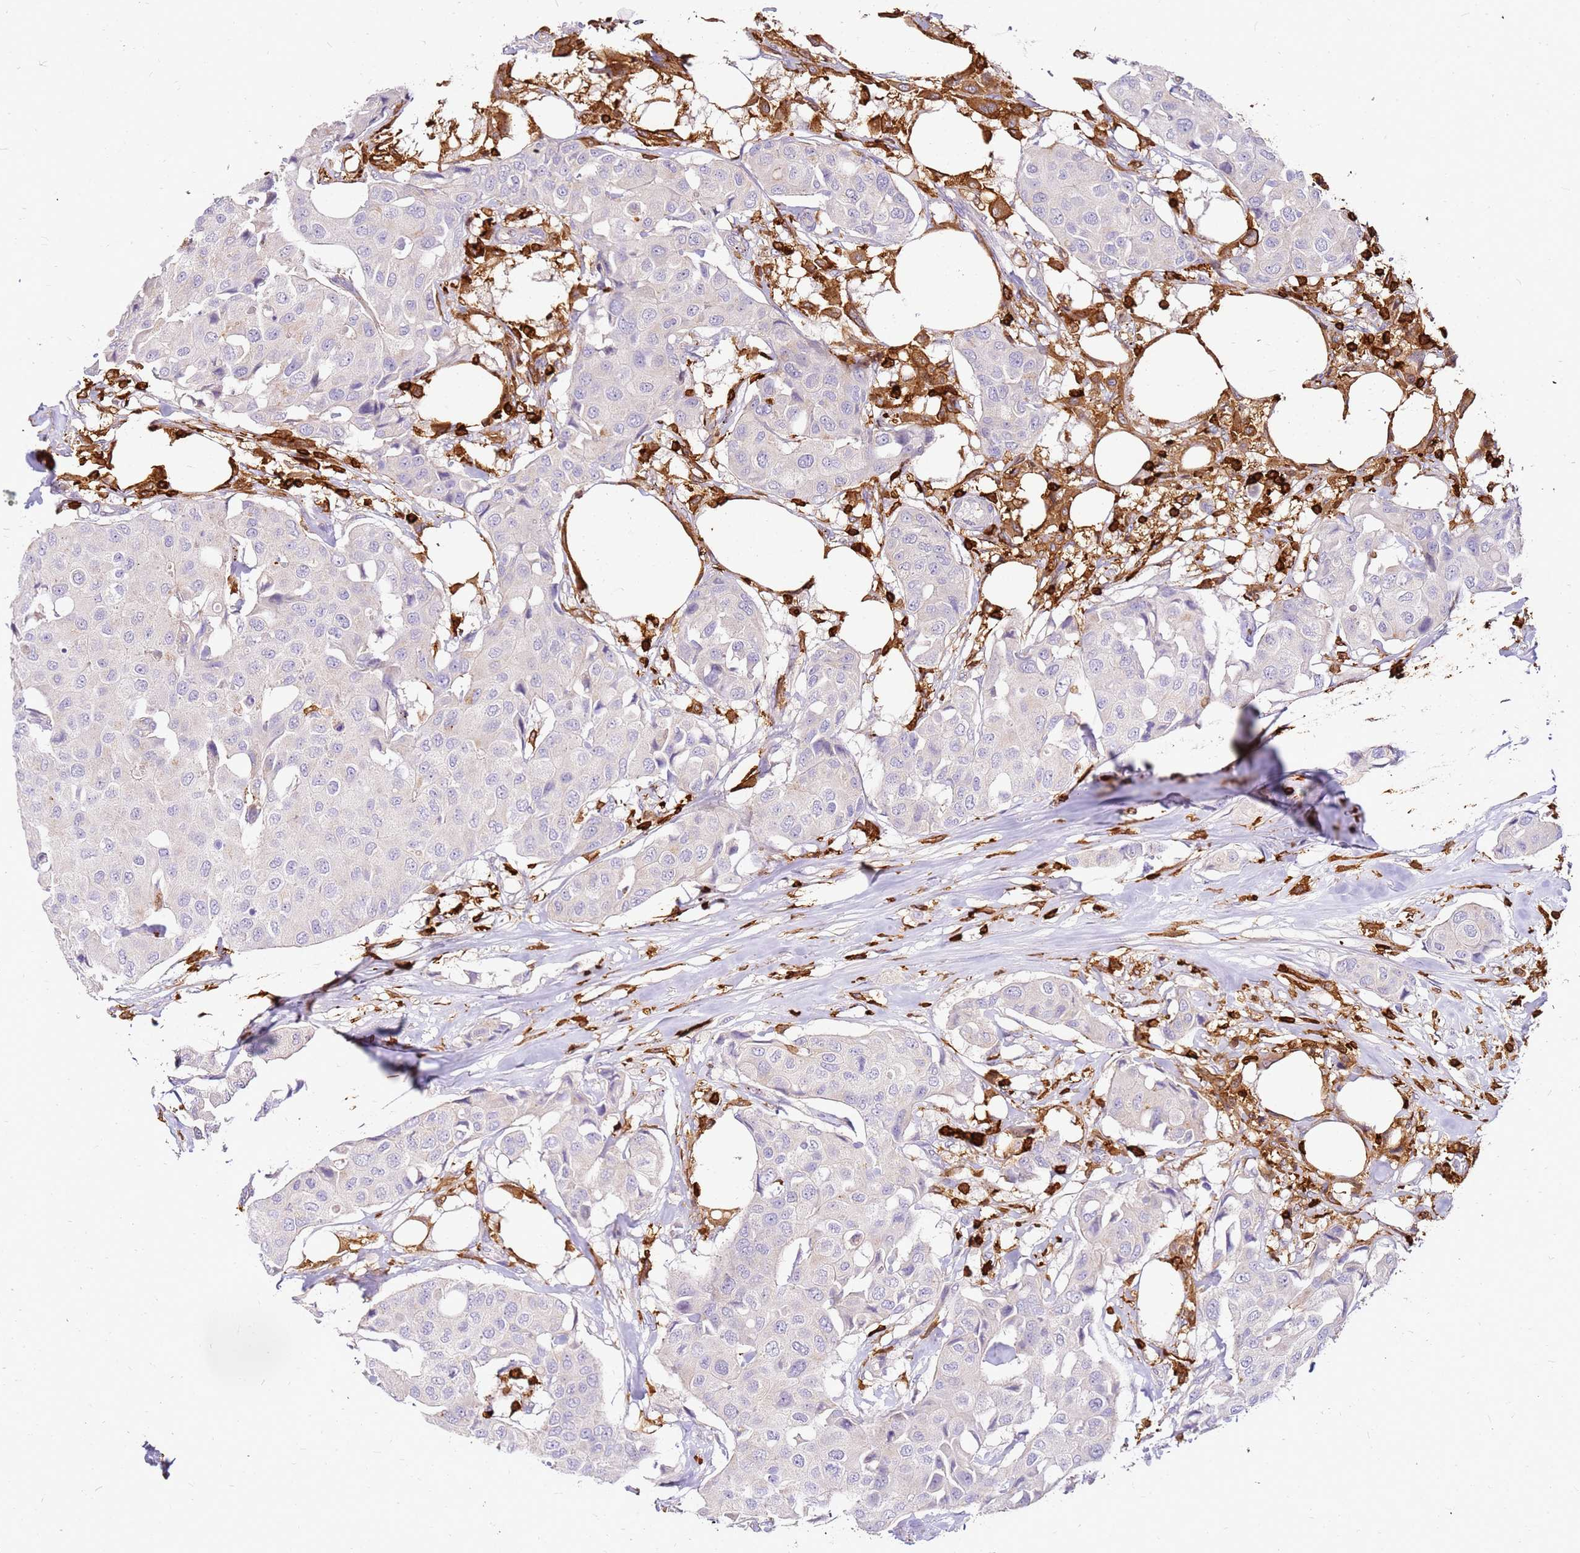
{"staining": {"intensity": "negative", "quantity": "none", "location": "none"}, "tissue": "breast cancer", "cell_type": "Tumor cells", "image_type": "cancer", "snomed": [{"axis": "morphology", "description": "Duct carcinoma"}, {"axis": "topography", "description": "Breast"}], "caption": "The immunohistochemistry (IHC) micrograph has no significant expression in tumor cells of breast cancer (invasive ductal carcinoma) tissue.", "gene": "CORO1A", "patient": {"sex": "female", "age": 80}}